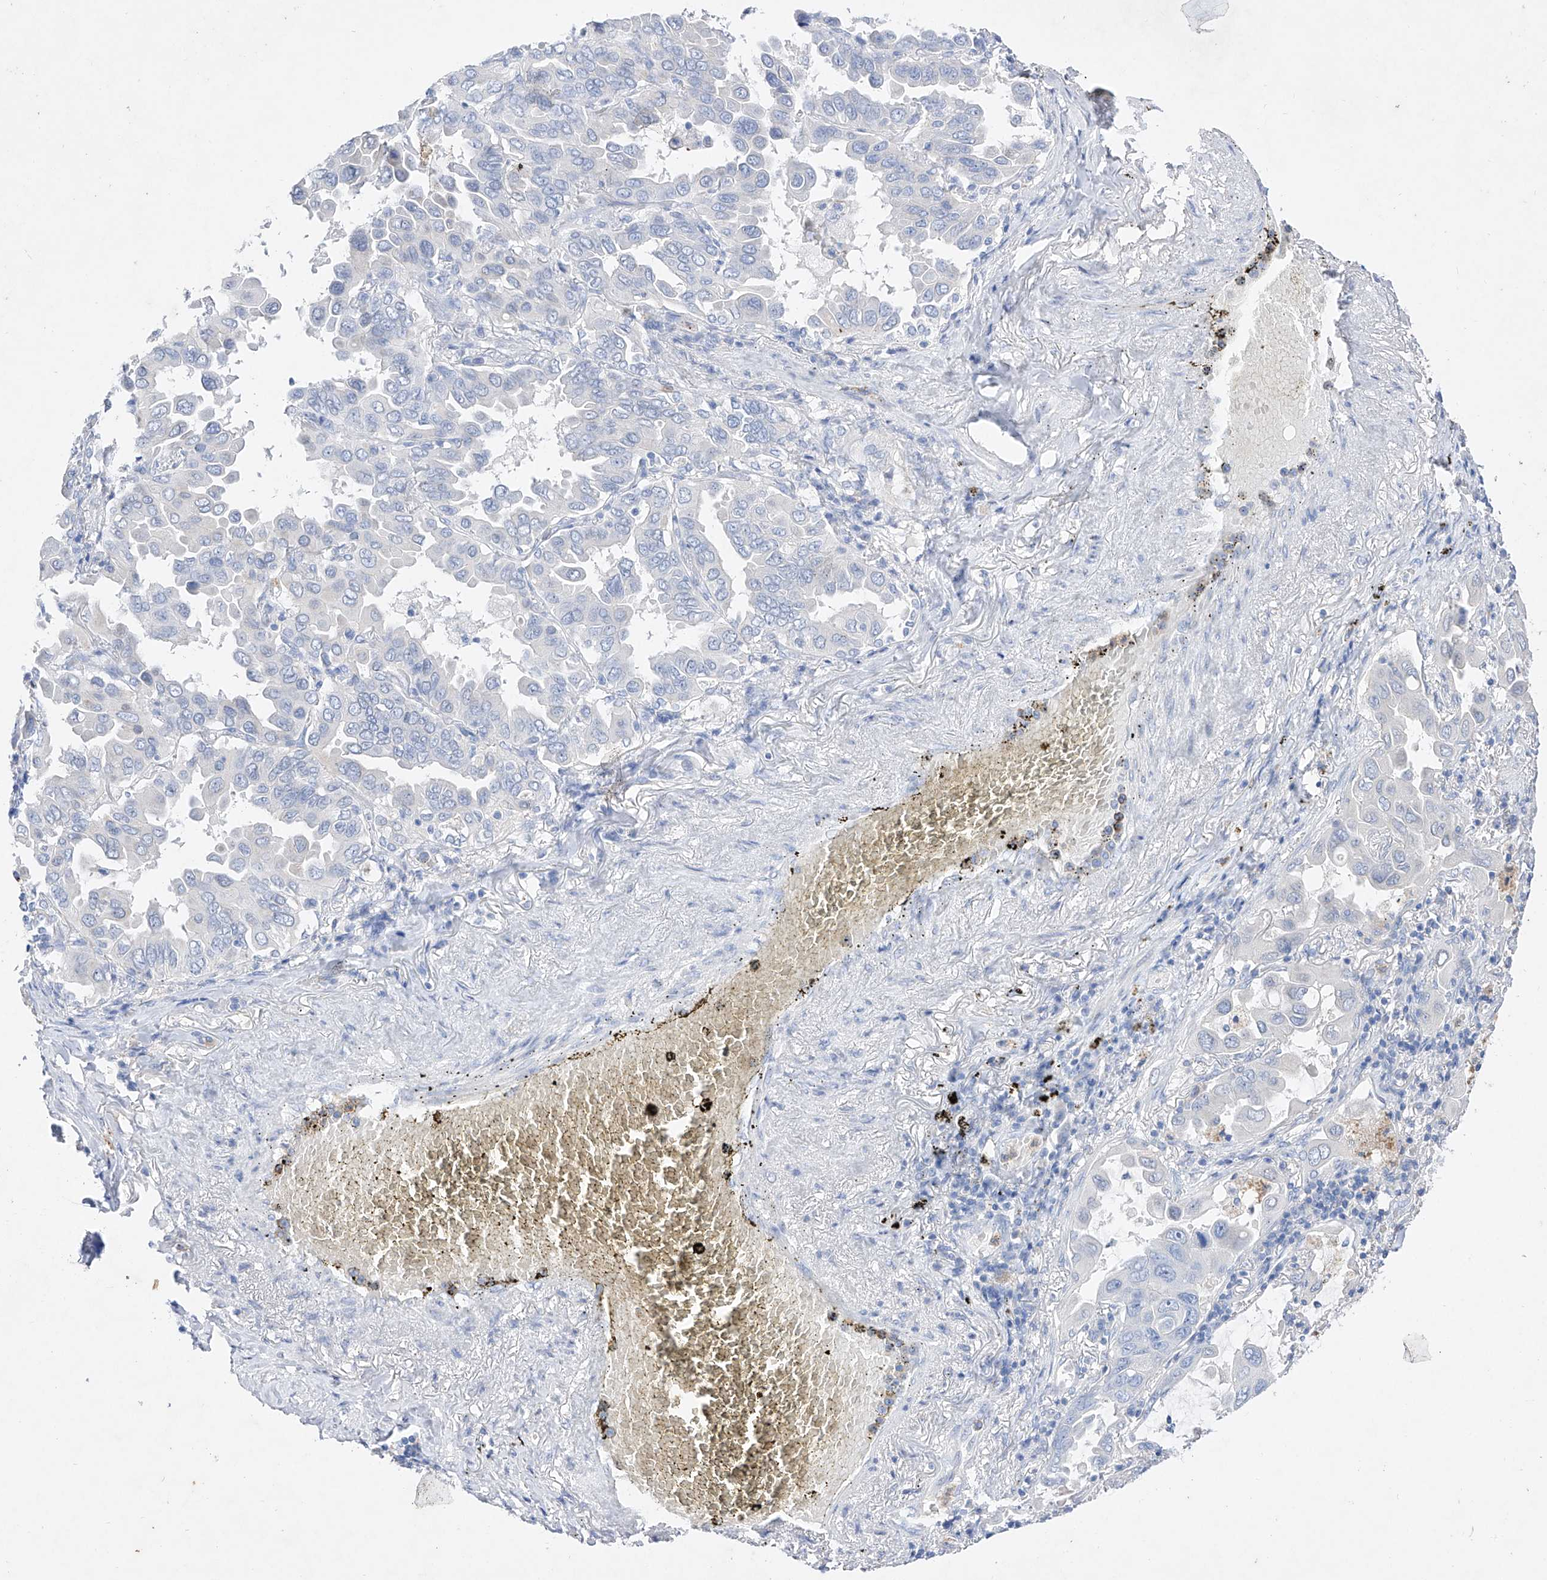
{"staining": {"intensity": "negative", "quantity": "none", "location": "none"}, "tissue": "lung cancer", "cell_type": "Tumor cells", "image_type": "cancer", "snomed": [{"axis": "morphology", "description": "Adenocarcinoma, NOS"}, {"axis": "topography", "description": "Lung"}], "caption": "DAB immunohistochemical staining of lung cancer shows no significant positivity in tumor cells. (Brightfield microscopy of DAB (3,3'-diaminobenzidine) immunohistochemistry (IHC) at high magnification).", "gene": "TM7SF2", "patient": {"sex": "male", "age": 64}}